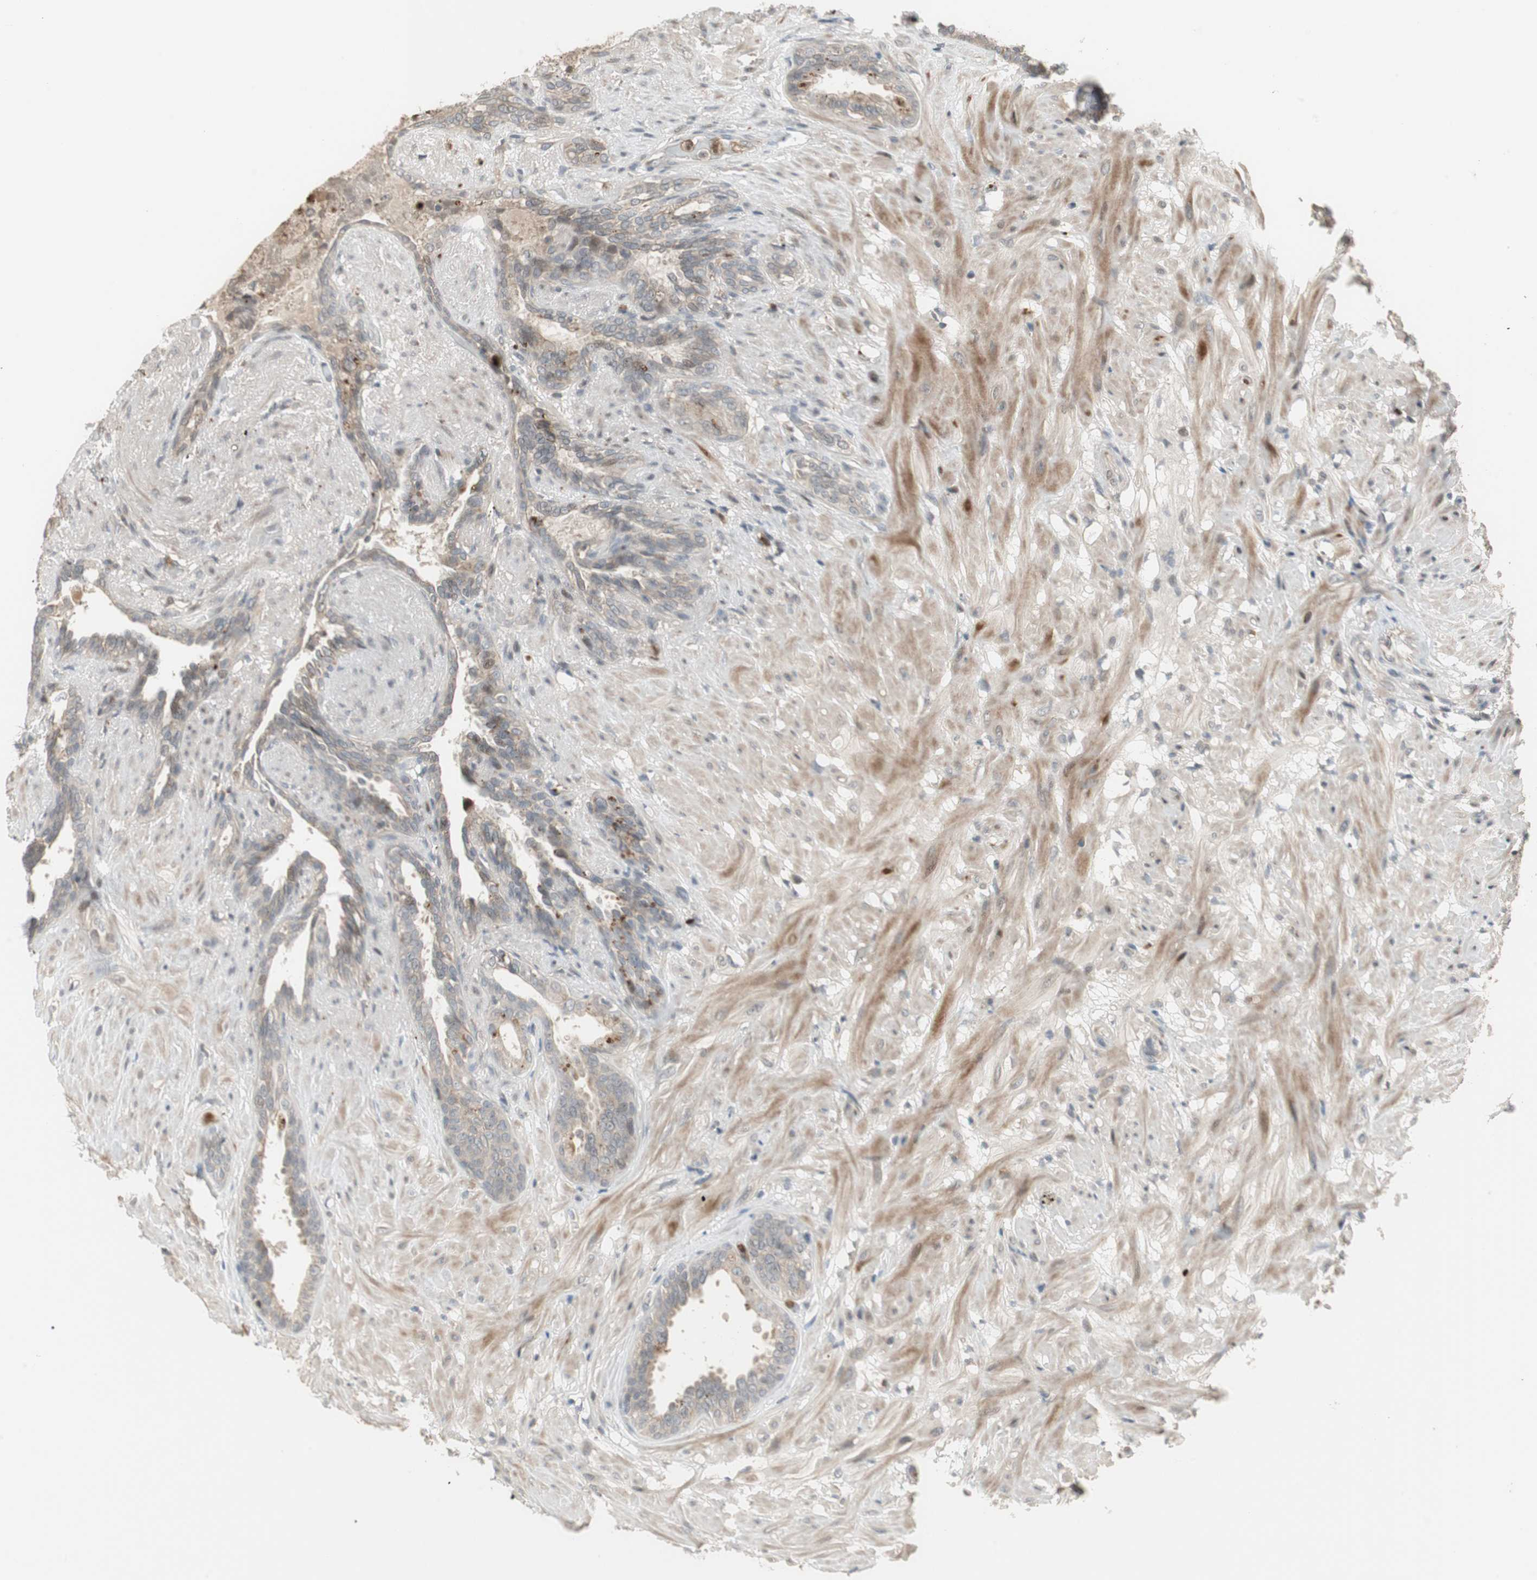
{"staining": {"intensity": "weak", "quantity": "25%-75%", "location": "cytoplasmic/membranous"}, "tissue": "seminal vesicle", "cell_type": "Glandular cells", "image_type": "normal", "snomed": [{"axis": "morphology", "description": "Normal tissue, NOS"}, {"axis": "topography", "description": "Seminal veicle"}], "caption": "The histopathology image shows immunohistochemical staining of unremarkable seminal vesicle. There is weak cytoplasmic/membranous expression is appreciated in about 25%-75% of glandular cells.", "gene": "SNX4", "patient": {"sex": "male", "age": 61}}